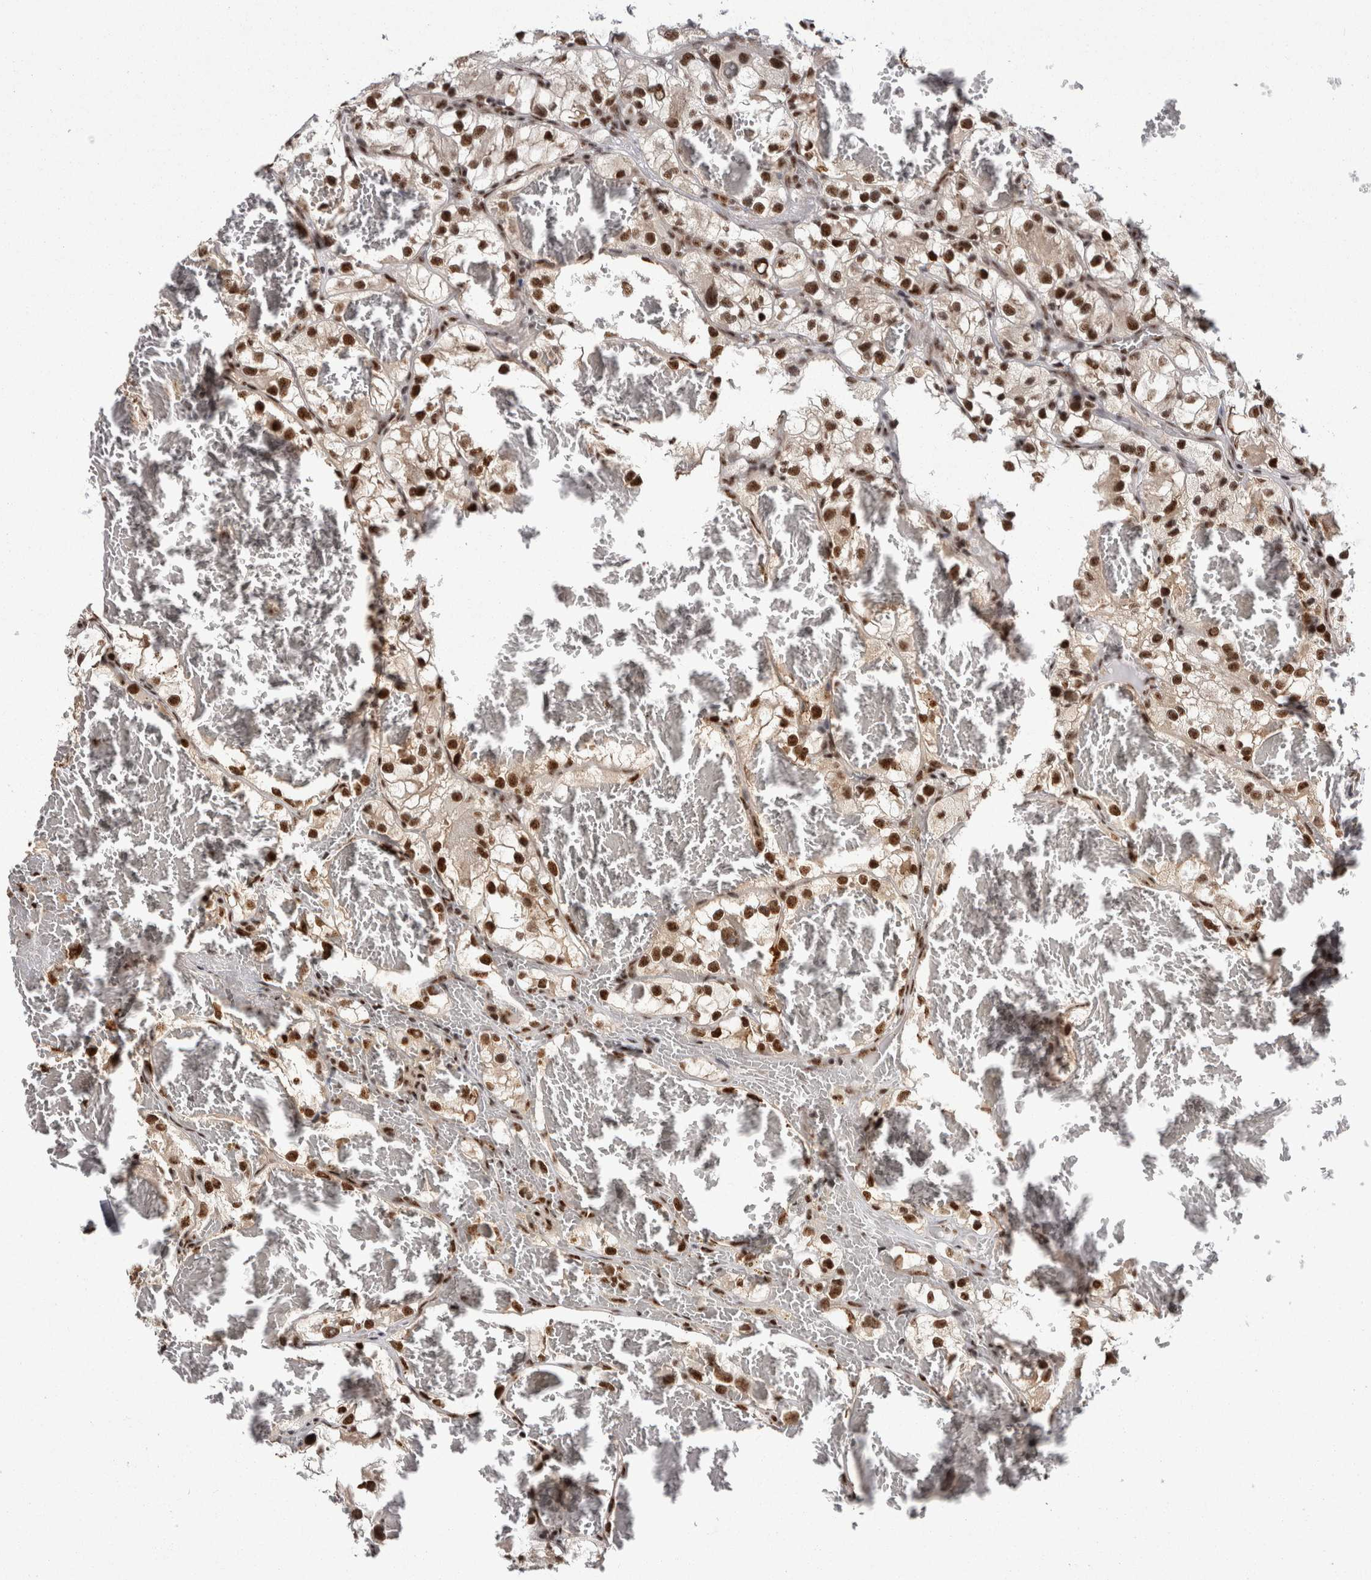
{"staining": {"intensity": "moderate", "quantity": ">75%", "location": "nuclear"}, "tissue": "renal cancer", "cell_type": "Tumor cells", "image_type": "cancer", "snomed": [{"axis": "morphology", "description": "Adenocarcinoma, NOS"}, {"axis": "topography", "description": "Kidney"}], "caption": "Human renal cancer (adenocarcinoma) stained for a protein (brown) exhibits moderate nuclear positive positivity in about >75% of tumor cells.", "gene": "MKNK1", "patient": {"sex": "female", "age": 57}}